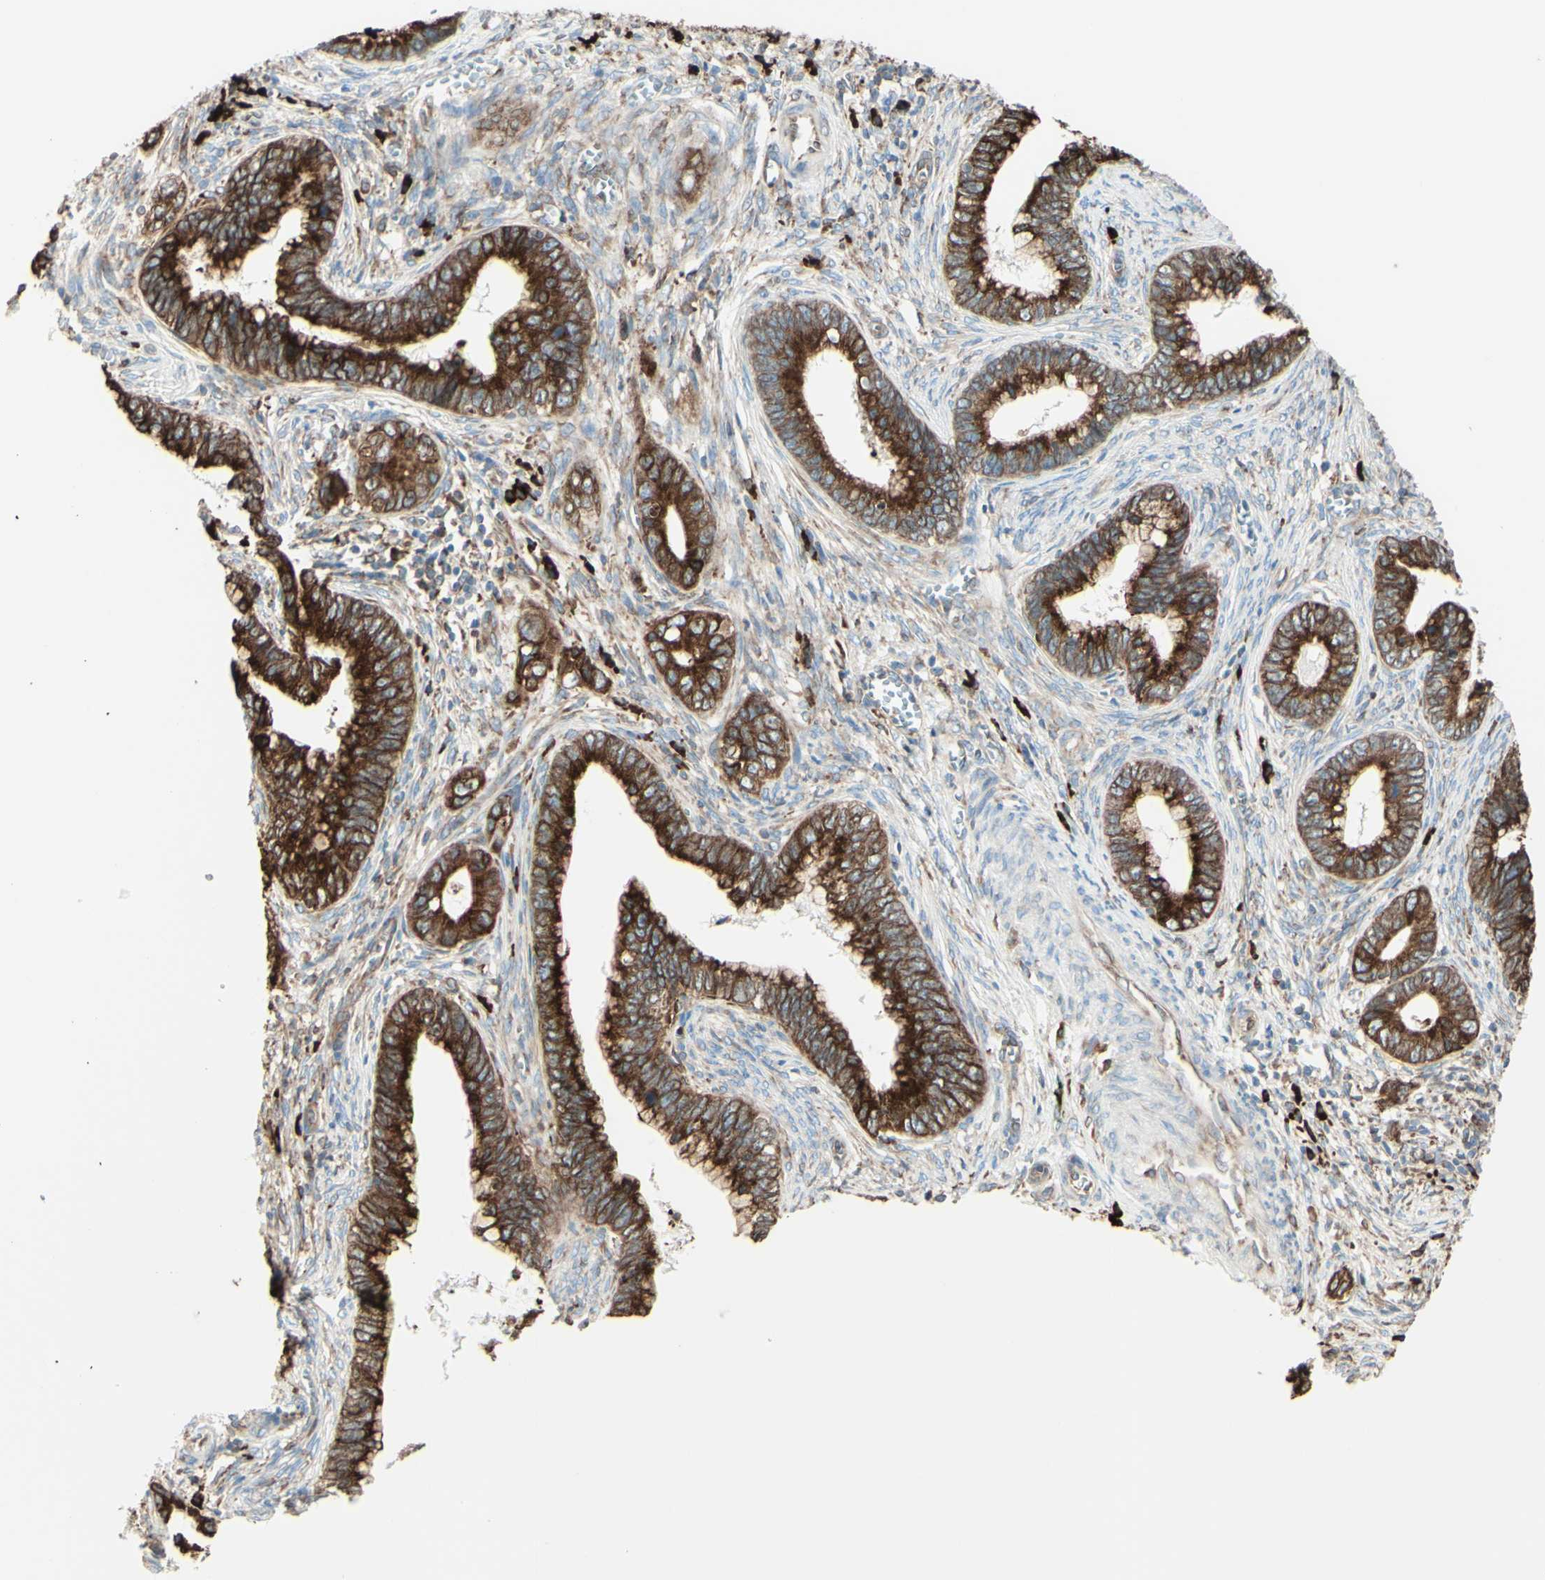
{"staining": {"intensity": "moderate", "quantity": ">75%", "location": "cytoplasmic/membranous"}, "tissue": "cervical cancer", "cell_type": "Tumor cells", "image_type": "cancer", "snomed": [{"axis": "morphology", "description": "Adenocarcinoma, NOS"}, {"axis": "topography", "description": "Cervix"}], "caption": "Approximately >75% of tumor cells in cervical cancer (adenocarcinoma) exhibit moderate cytoplasmic/membranous protein staining as visualized by brown immunohistochemical staining.", "gene": "DNAJB11", "patient": {"sex": "female", "age": 44}}